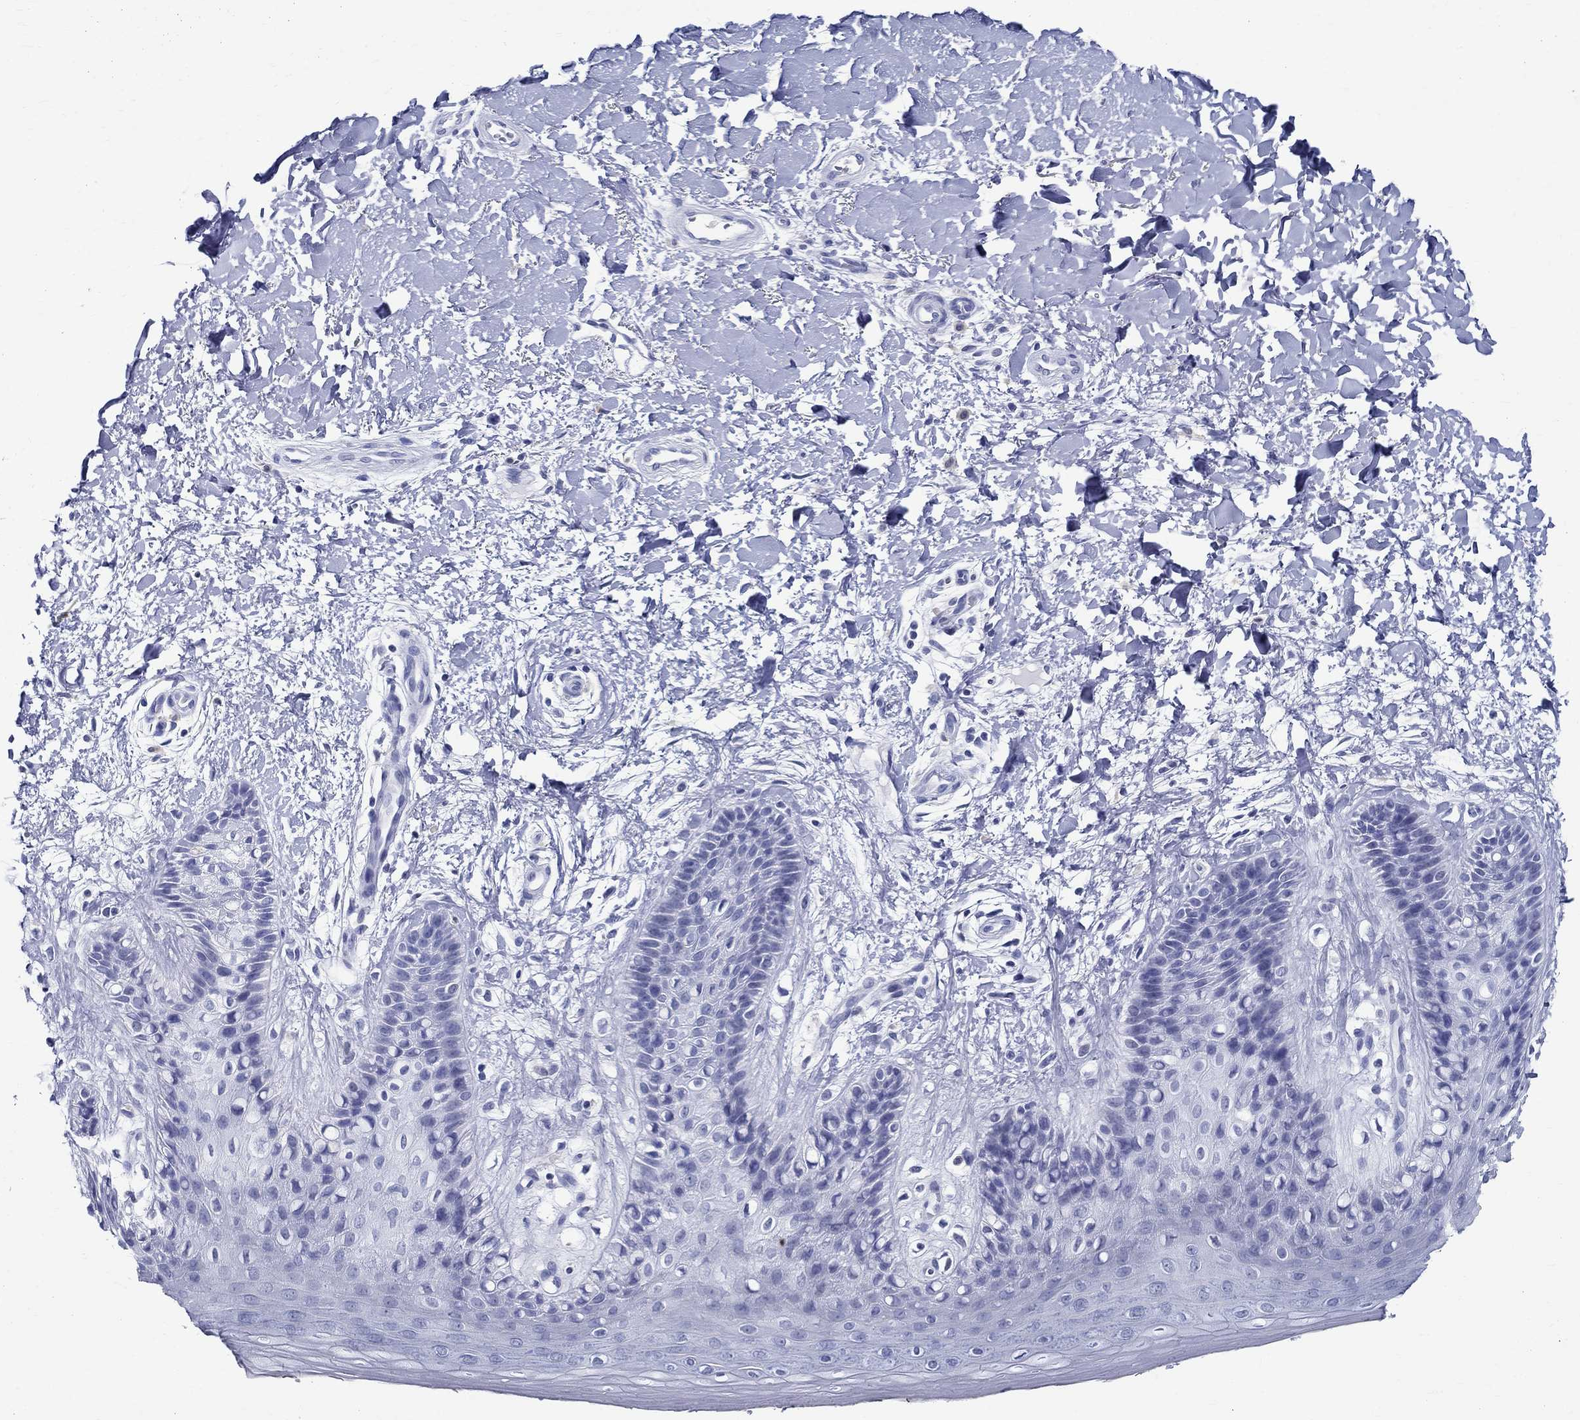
{"staining": {"intensity": "negative", "quantity": "none", "location": "none"}, "tissue": "skin", "cell_type": "Epidermal cells", "image_type": "normal", "snomed": [{"axis": "morphology", "description": "Normal tissue, NOS"}, {"axis": "topography", "description": "Anal"}], "caption": "An immunohistochemistry histopathology image of benign skin is shown. There is no staining in epidermal cells of skin. (Brightfield microscopy of DAB (3,3'-diaminobenzidine) IHC at high magnification).", "gene": "BSPRY", "patient": {"sex": "male", "age": 36}}